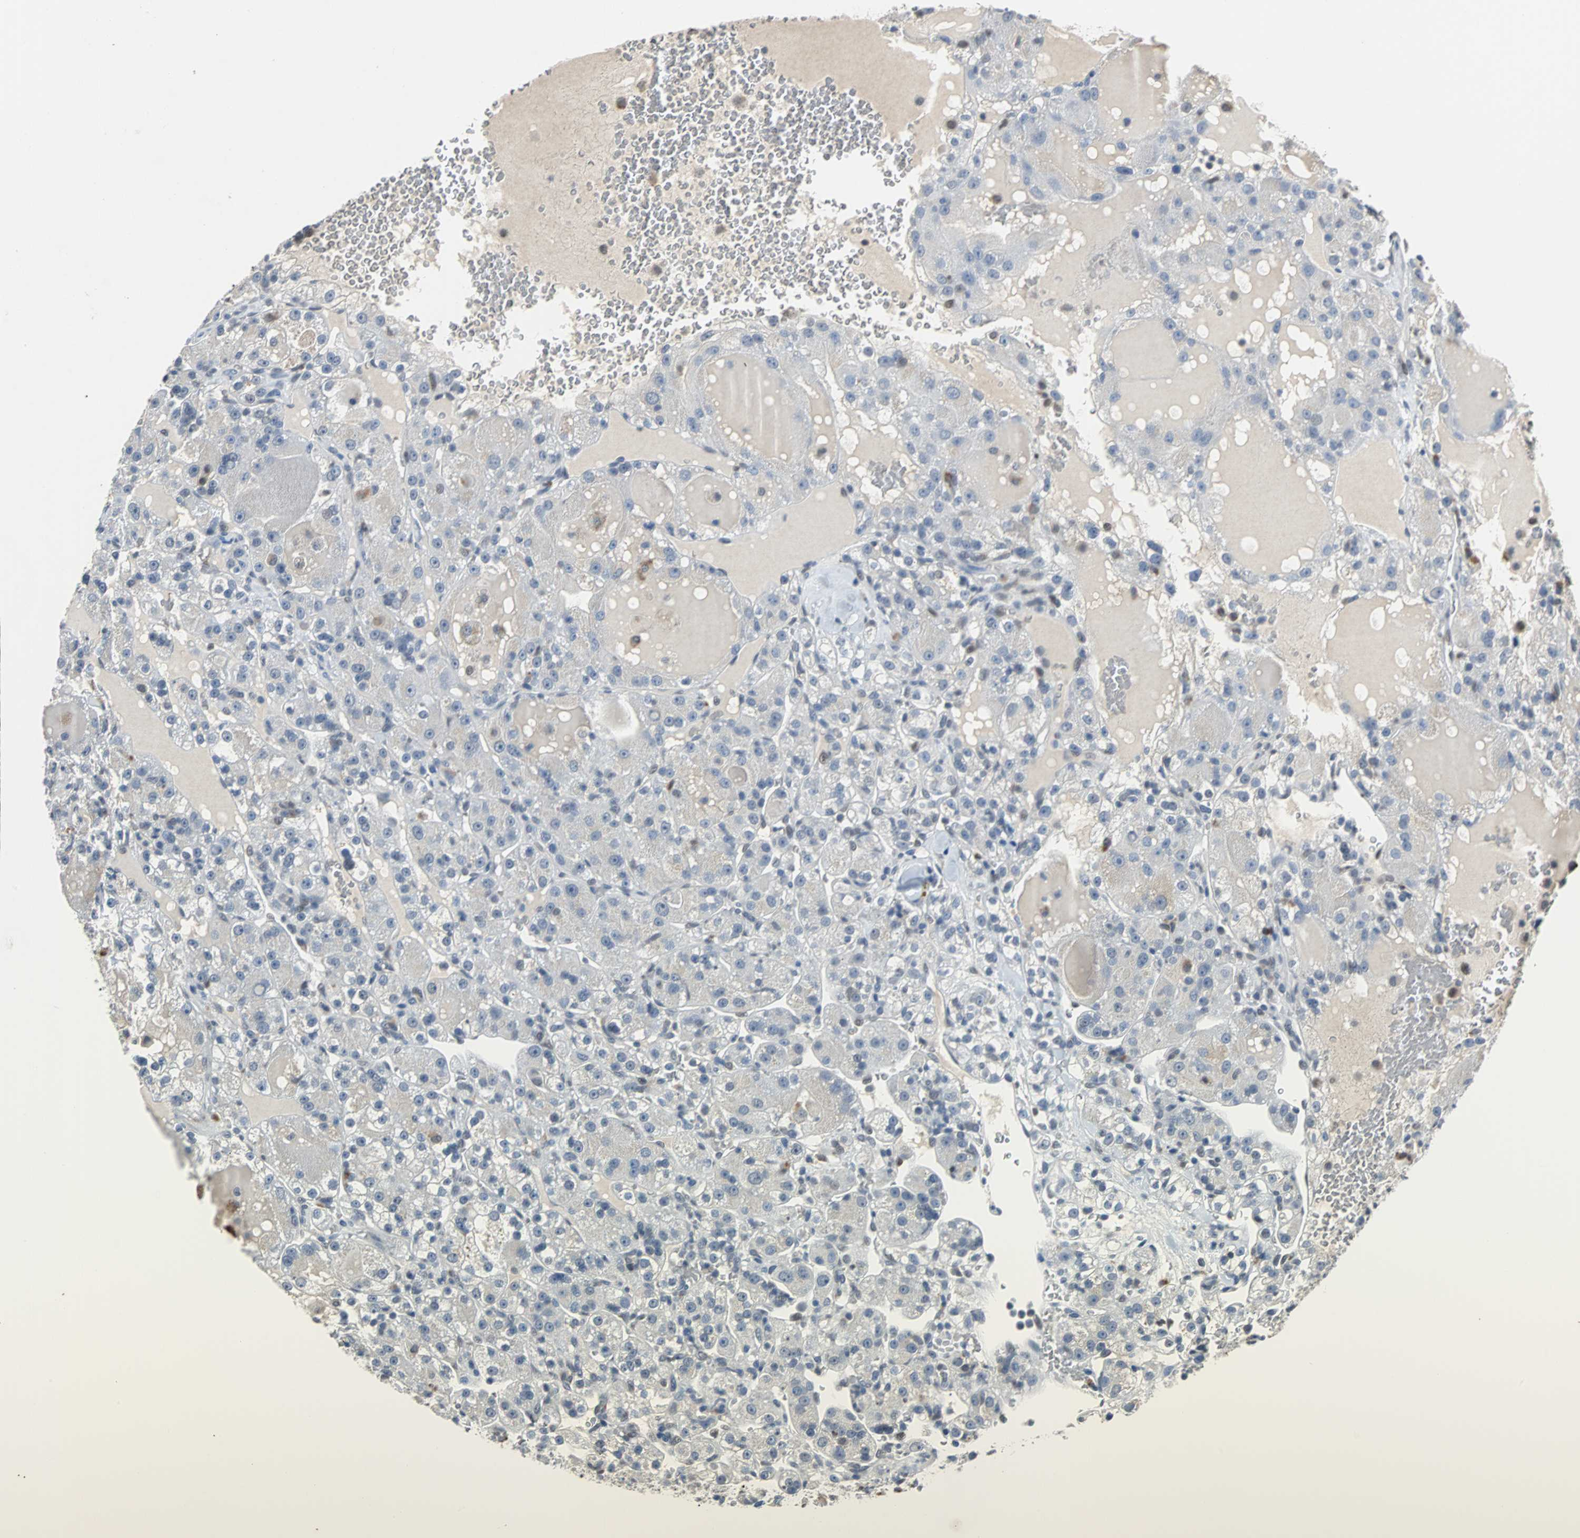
{"staining": {"intensity": "negative", "quantity": "none", "location": "none"}, "tissue": "renal cancer", "cell_type": "Tumor cells", "image_type": "cancer", "snomed": [{"axis": "morphology", "description": "Normal tissue, NOS"}, {"axis": "morphology", "description": "Adenocarcinoma, NOS"}, {"axis": "topography", "description": "Kidney"}], "caption": "Renal adenocarcinoma stained for a protein using IHC displays no positivity tumor cells.", "gene": "HLX", "patient": {"sex": "male", "age": 61}}